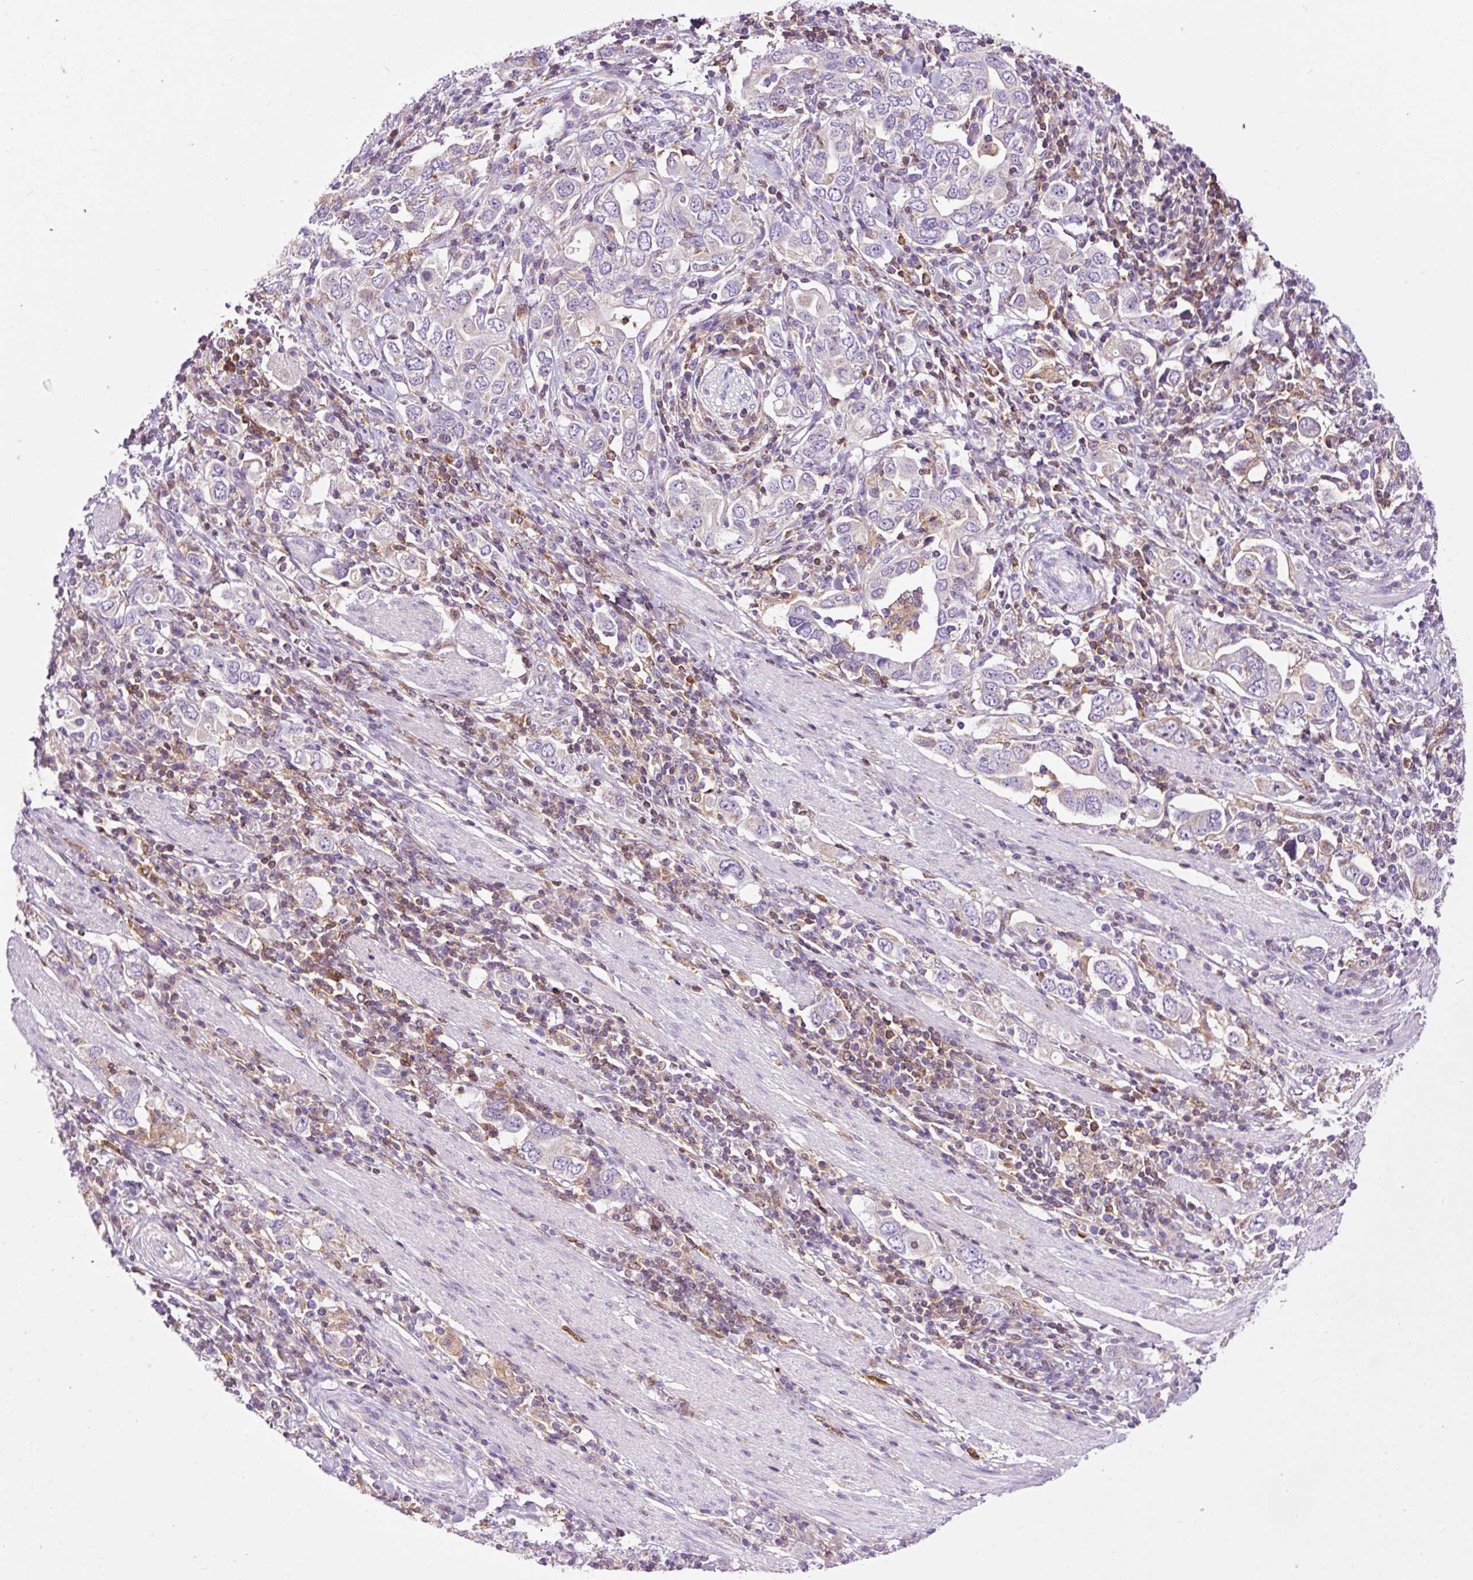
{"staining": {"intensity": "negative", "quantity": "none", "location": "none"}, "tissue": "stomach cancer", "cell_type": "Tumor cells", "image_type": "cancer", "snomed": [{"axis": "morphology", "description": "Adenocarcinoma, NOS"}, {"axis": "topography", "description": "Stomach, upper"}, {"axis": "topography", "description": "Stomach"}], "caption": "The histopathology image exhibits no significant staining in tumor cells of stomach cancer (adenocarcinoma).", "gene": "CD83", "patient": {"sex": "male", "age": 62}}